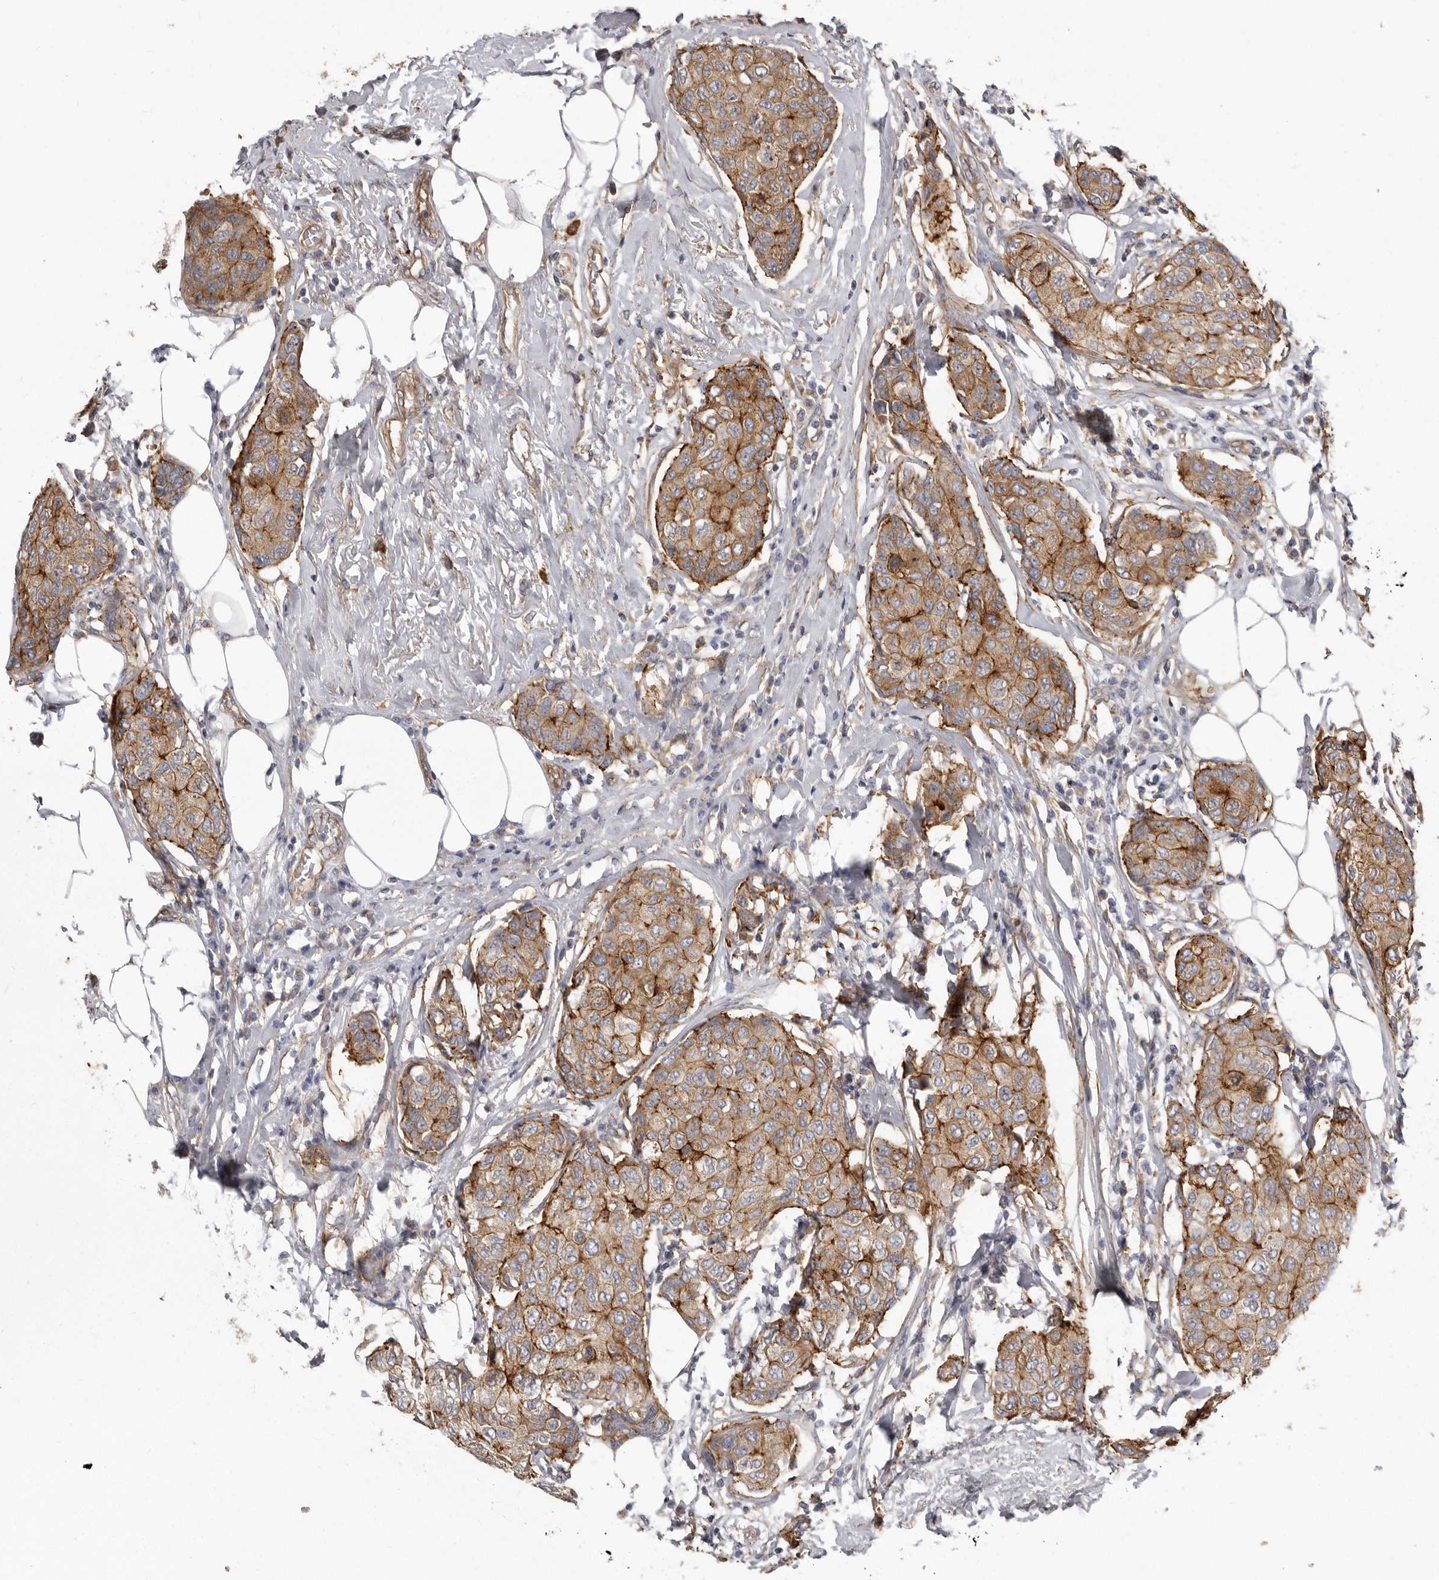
{"staining": {"intensity": "moderate", "quantity": ">75%", "location": "cytoplasmic/membranous"}, "tissue": "breast cancer", "cell_type": "Tumor cells", "image_type": "cancer", "snomed": [{"axis": "morphology", "description": "Duct carcinoma"}, {"axis": "topography", "description": "Breast"}], "caption": "About >75% of tumor cells in breast infiltrating ductal carcinoma reveal moderate cytoplasmic/membranous protein expression as visualized by brown immunohistochemical staining.", "gene": "ENAH", "patient": {"sex": "female", "age": 80}}